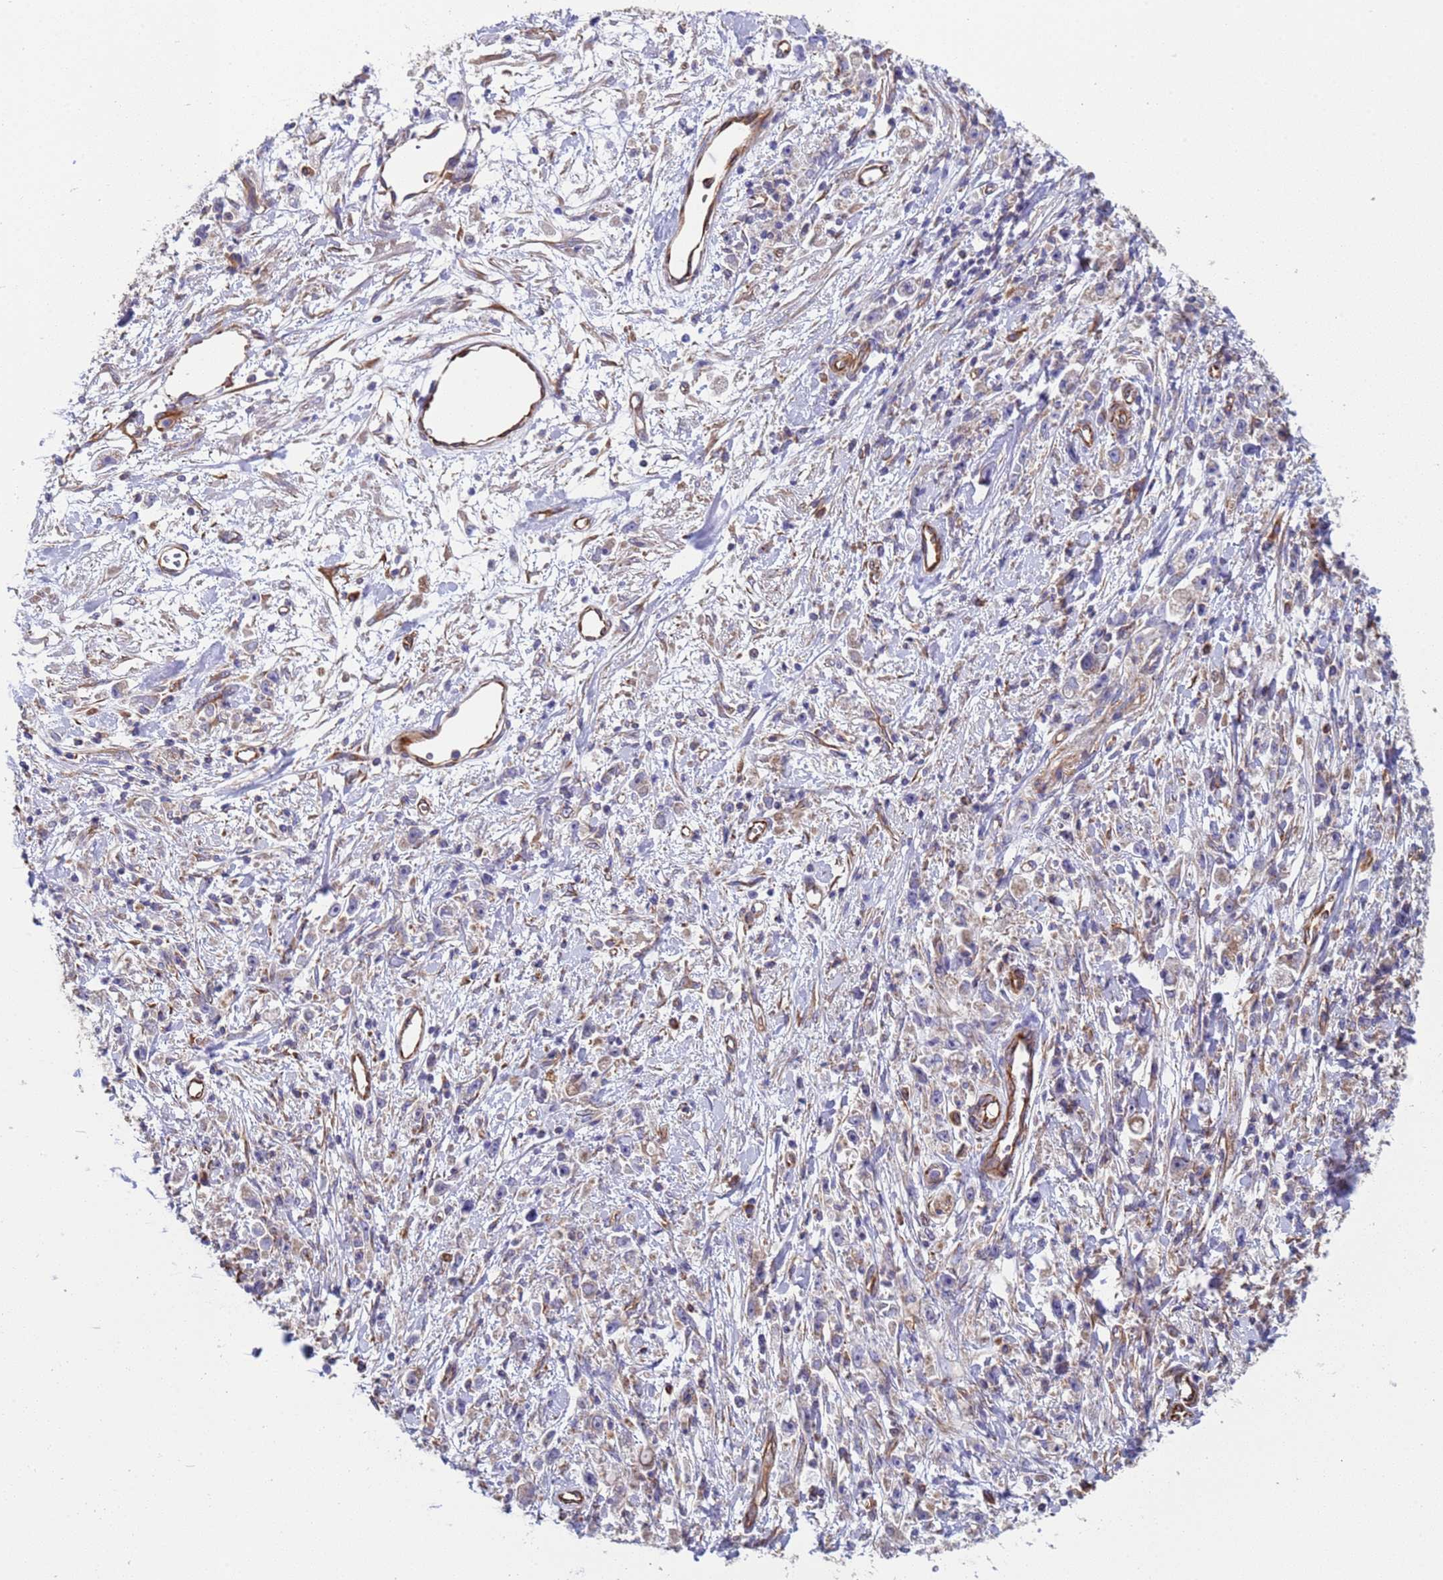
{"staining": {"intensity": "weak", "quantity": "<25%", "location": "cytoplasmic/membranous"}, "tissue": "stomach cancer", "cell_type": "Tumor cells", "image_type": "cancer", "snomed": [{"axis": "morphology", "description": "Adenocarcinoma, NOS"}, {"axis": "topography", "description": "Stomach"}], "caption": "Stomach cancer (adenocarcinoma) stained for a protein using immunohistochemistry (IHC) demonstrates no positivity tumor cells.", "gene": "NUDT12", "patient": {"sex": "female", "age": 59}}